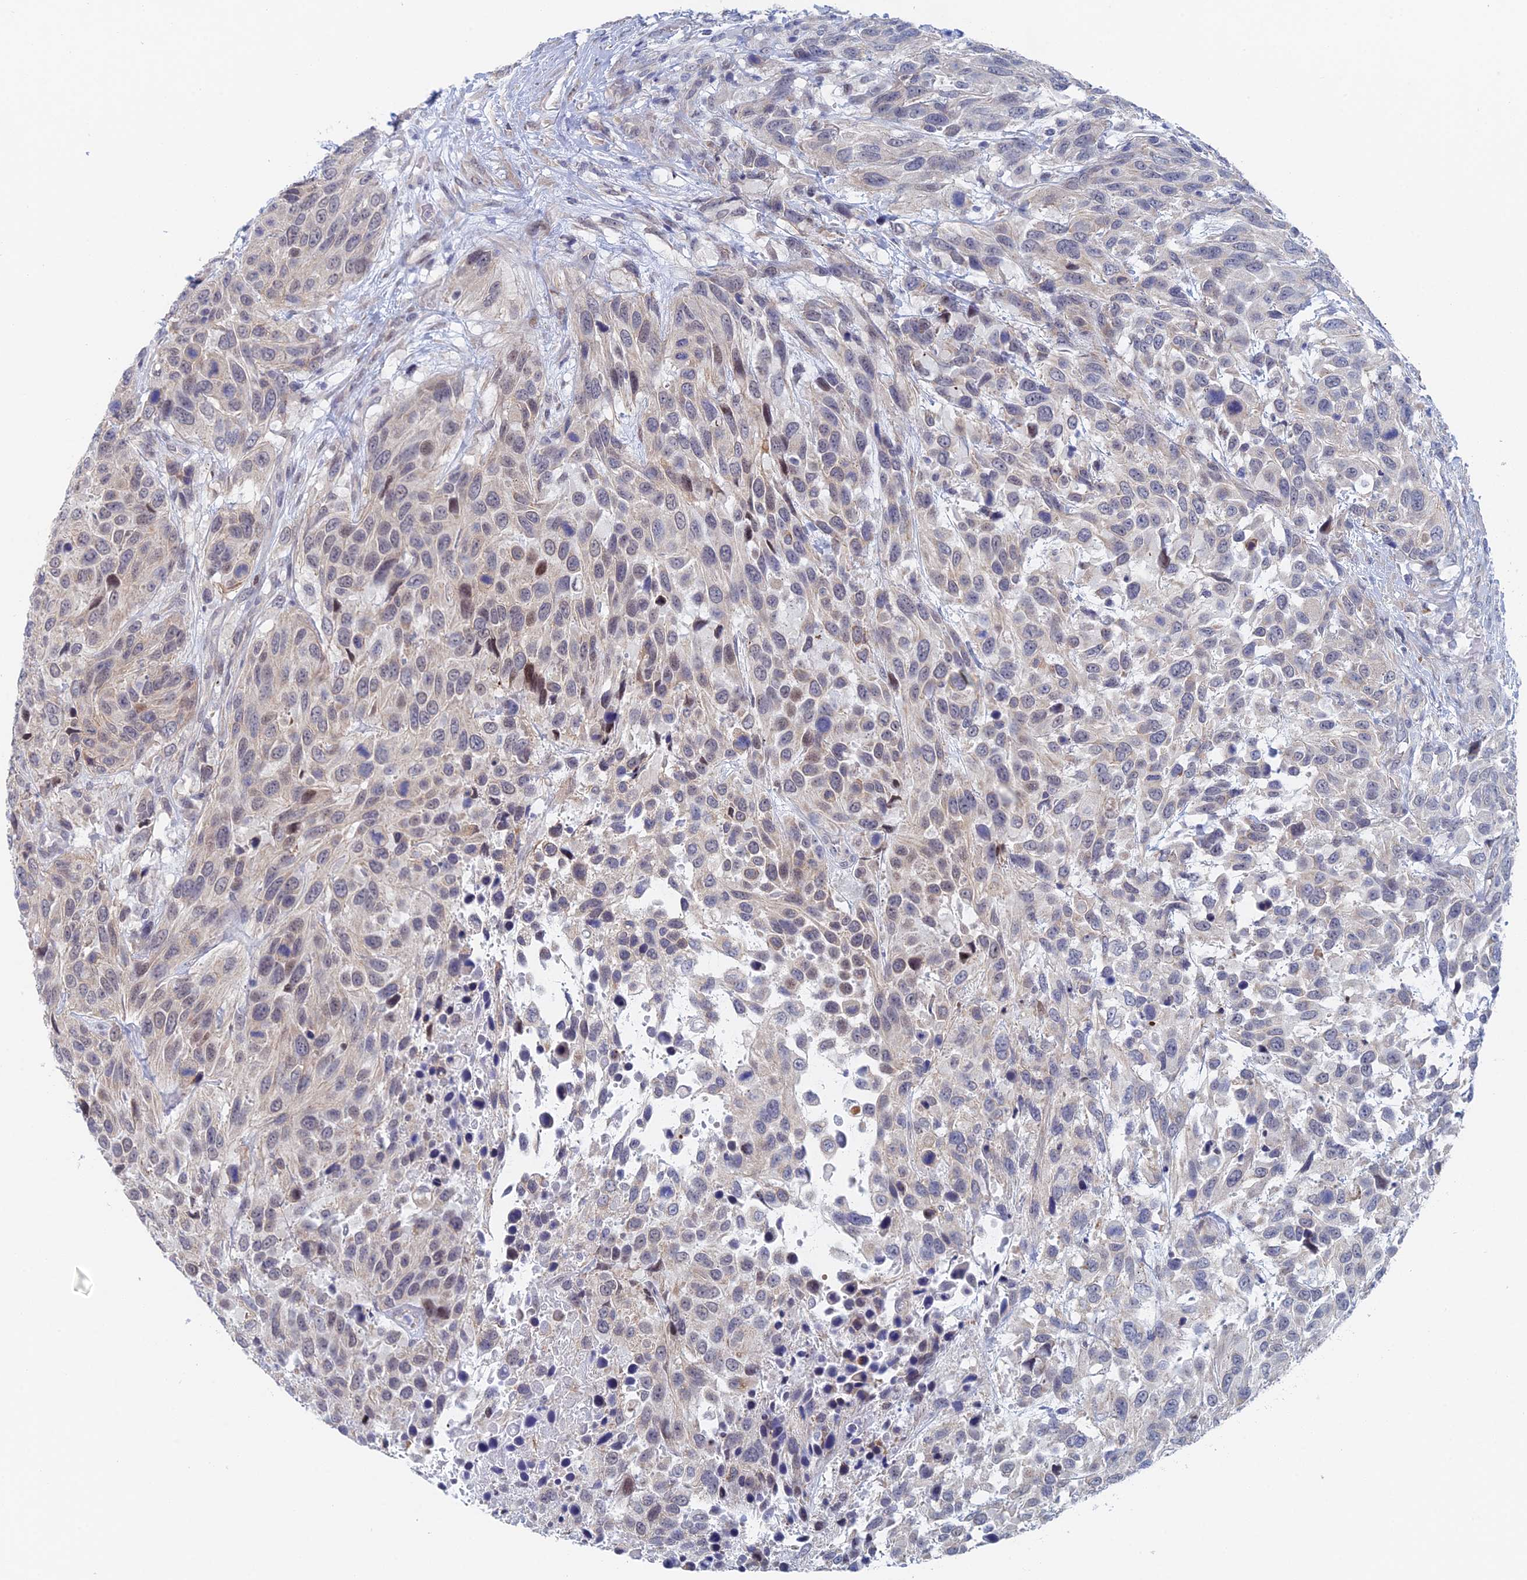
{"staining": {"intensity": "moderate", "quantity": "<25%", "location": "nuclear"}, "tissue": "urothelial cancer", "cell_type": "Tumor cells", "image_type": "cancer", "snomed": [{"axis": "morphology", "description": "Urothelial carcinoma, High grade"}, {"axis": "topography", "description": "Urinary bladder"}], "caption": "Brown immunohistochemical staining in urothelial cancer shows moderate nuclear positivity in approximately <25% of tumor cells. (Stains: DAB (3,3'-diaminobenzidine) in brown, nuclei in blue, Microscopy: brightfield microscopy at high magnification).", "gene": "GMNC", "patient": {"sex": "female", "age": 70}}